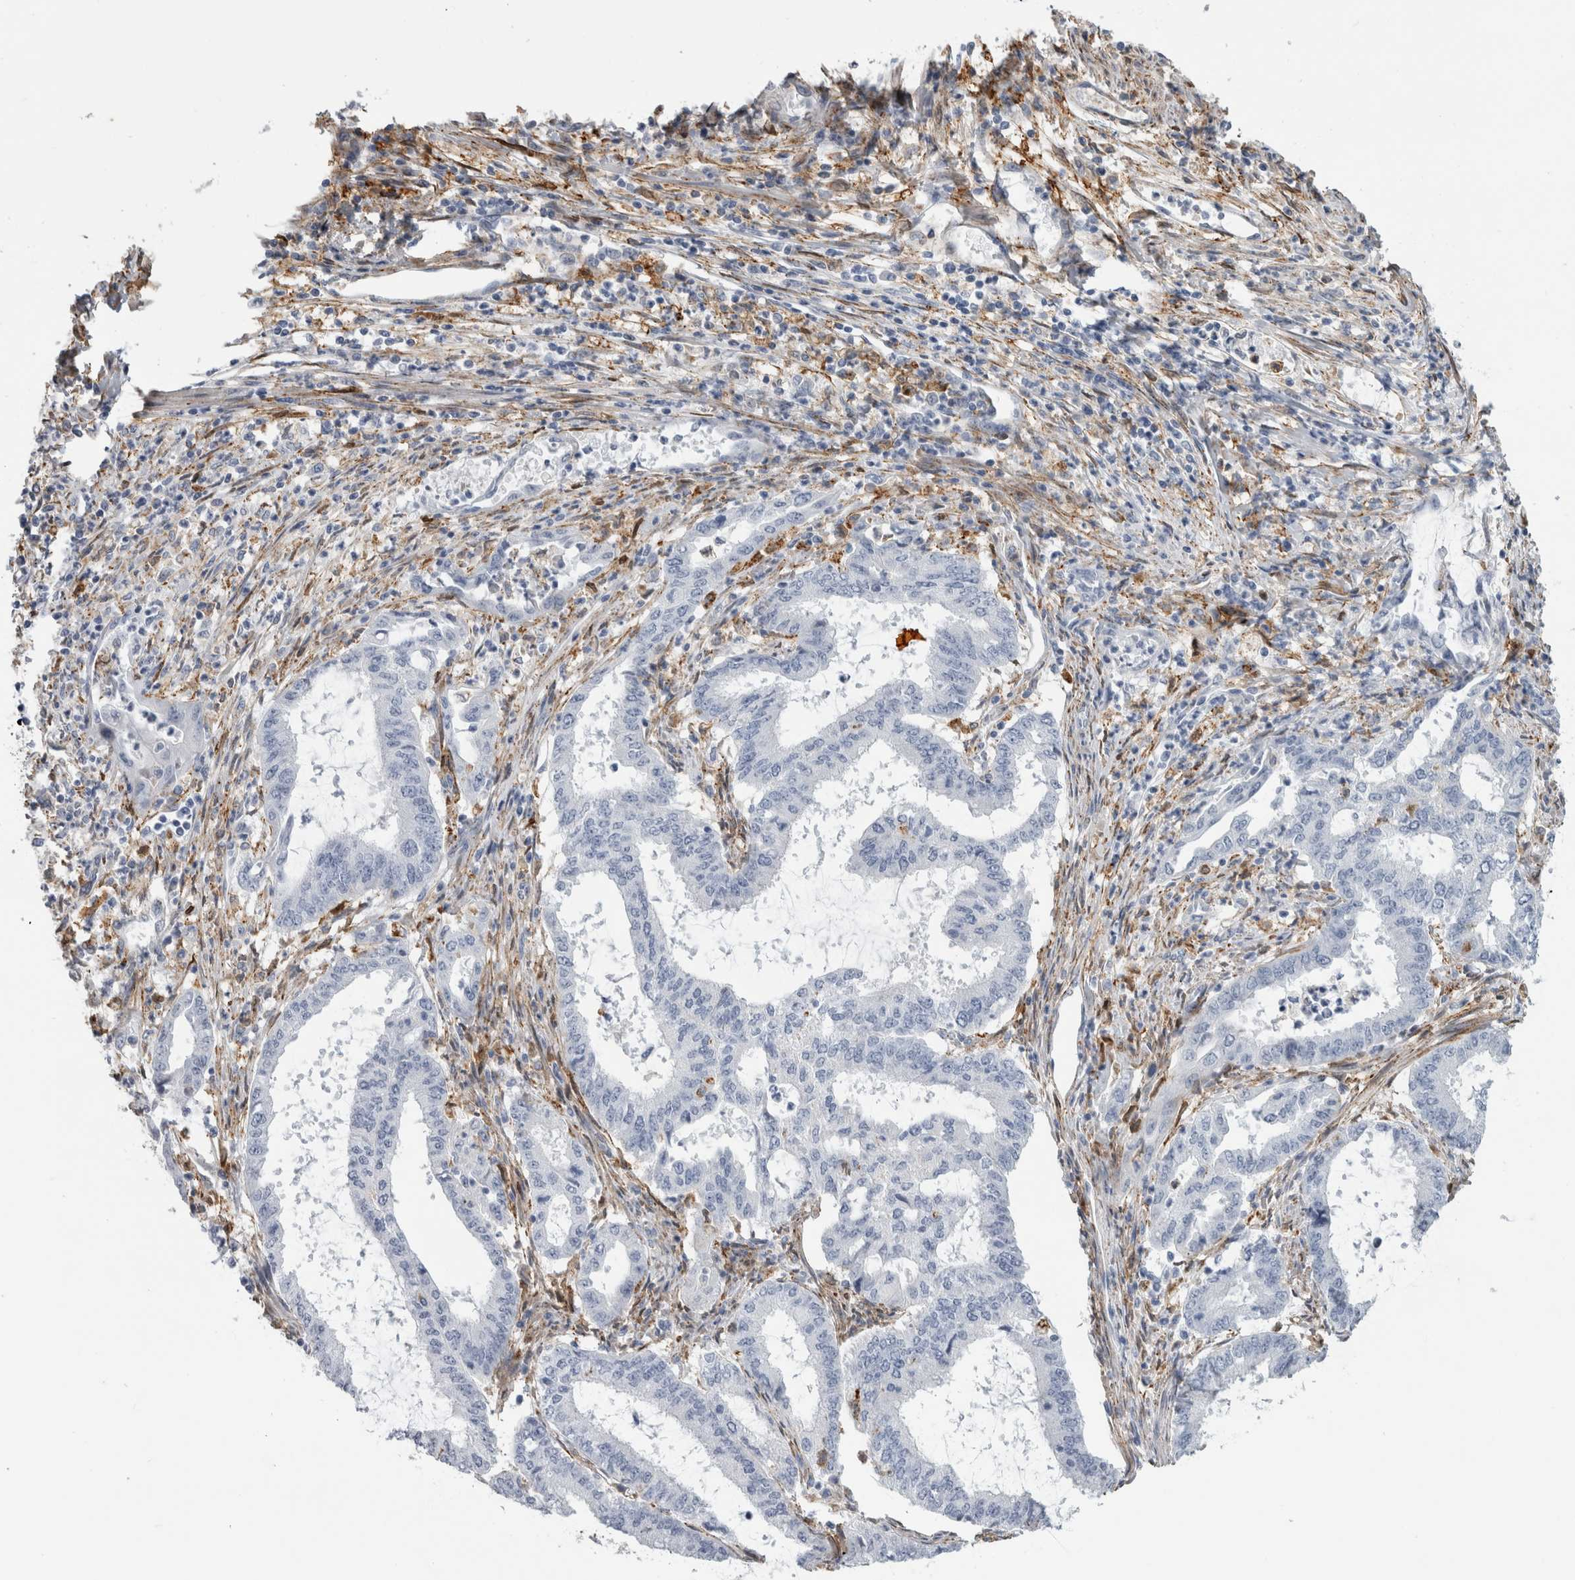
{"staining": {"intensity": "negative", "quantity": "none", "location": "none"}, "tissue": "endometrial cancer", "cell_type": "Tumor cells", "image_type": "cancer", "snomed": [{"axis": "morphology", "description": "Adenocarcinoma, NOS"}, {"axis": "topography", "description": "Endometrium"}], "caption": "Immunohistochemistry photomicrograph of neoplastic tissue: human adenocarcinoma (endometrial) stained with DAB (3,3'-diaminobenzidine) reveals no significant protein positivity in tumor cells.", "gene": "DNAJC24", "patient": {"sex": "female", "age": 51}}